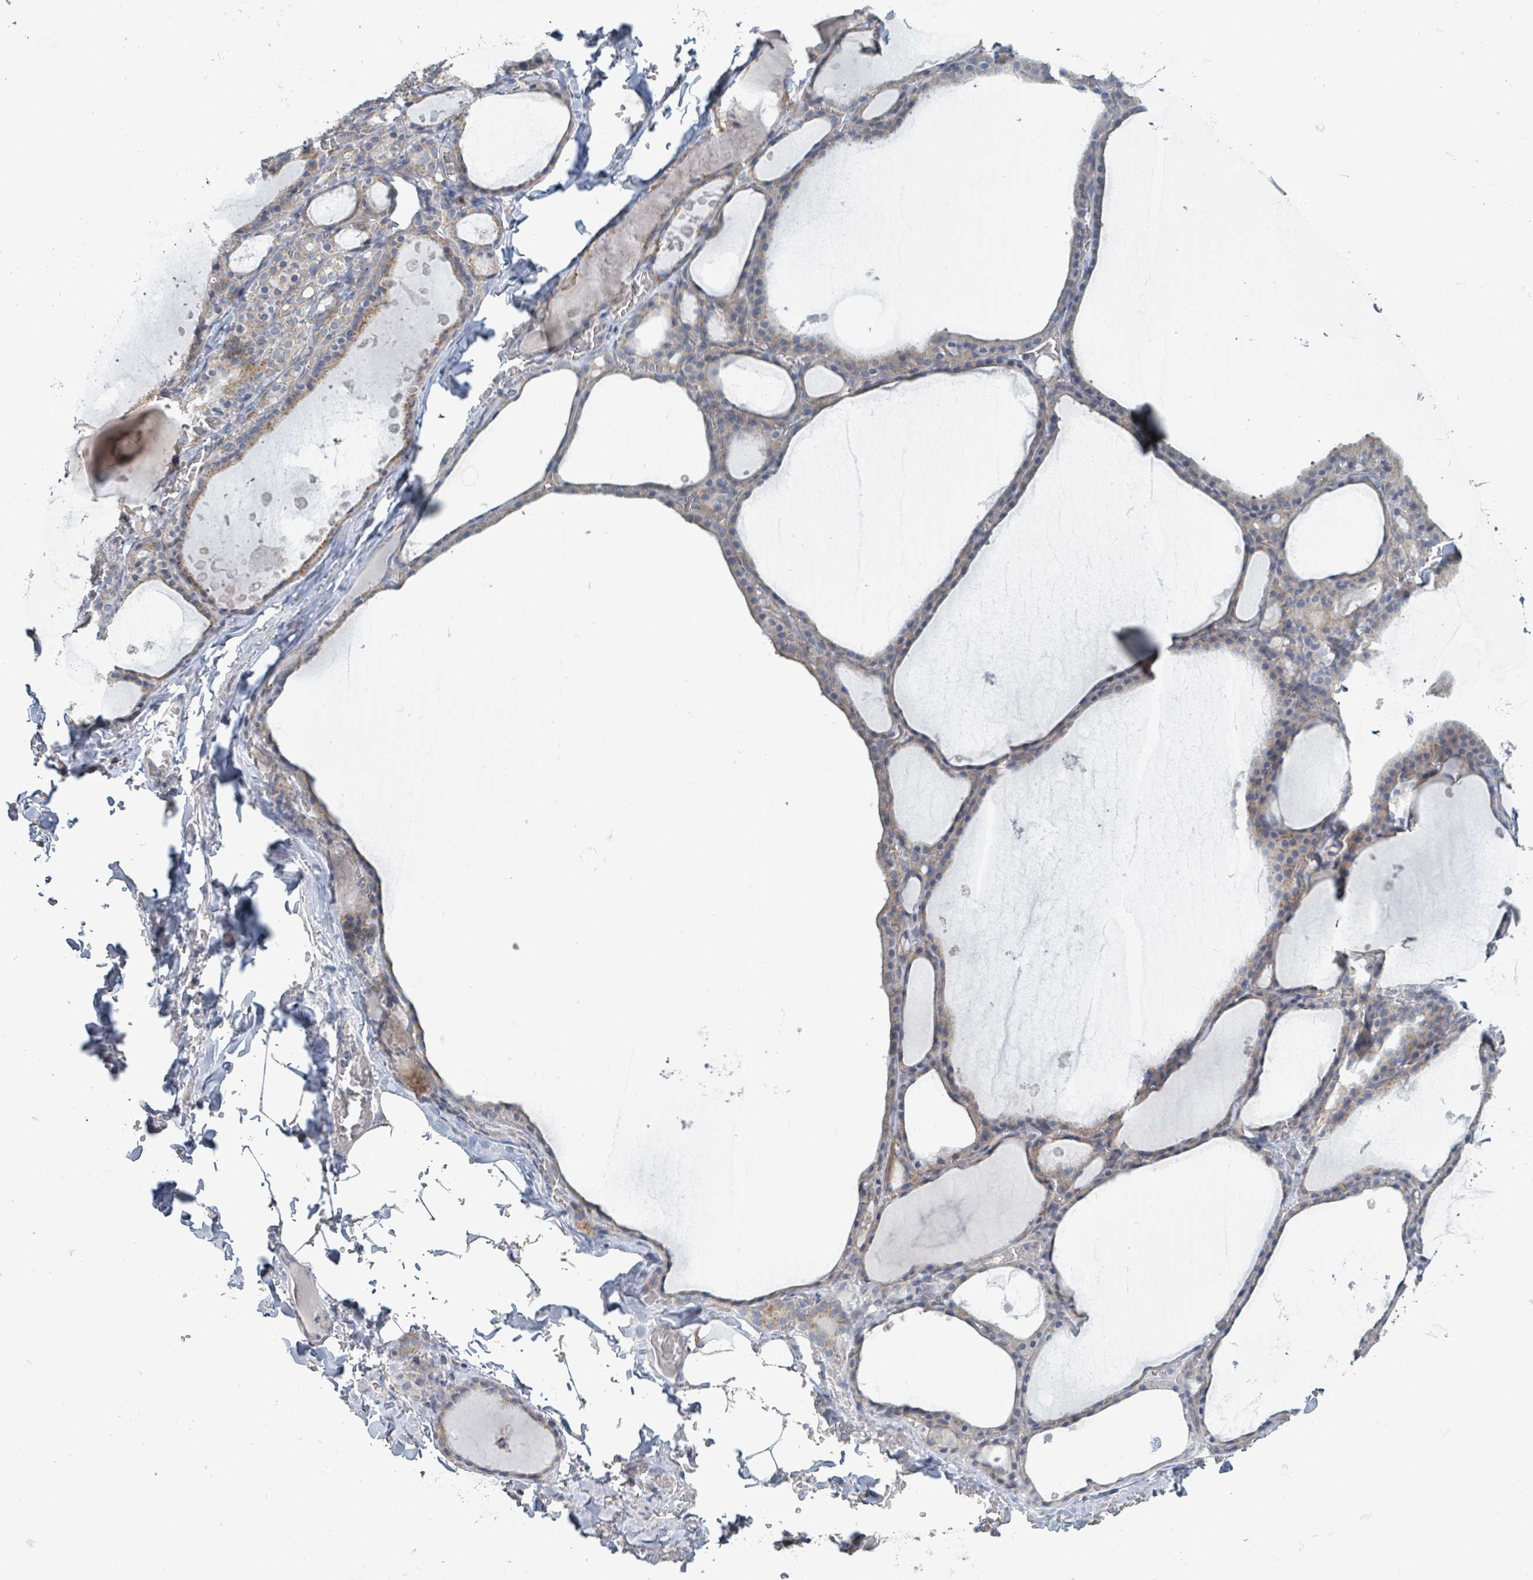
{"staining": {"intensity": "weak", "quantity": "25%-75%", "location": "cytoplasmic/membranous"}, "tissue": "thyroid gland", "cell_type": "Glandular cells", "image_type": "normal", "snomed": [{"axis": "morphology", "description": "Normal tissue, NOS"}, {"axis": "topography", "description": "Thyroid gland"}], "caption": "Normal thyroid gland was stained to show a protein in brown. There is low levels of weak cytoplasmic/membranous expression in about 25%-75% of glandular cells. The protein of interest is stained brown, and the nuclei are stained in blue (DAB IHC with brightfield microscopy, high magnification).", "gene": "RPL32", "patient": {"sex": "male", "age": 56}}